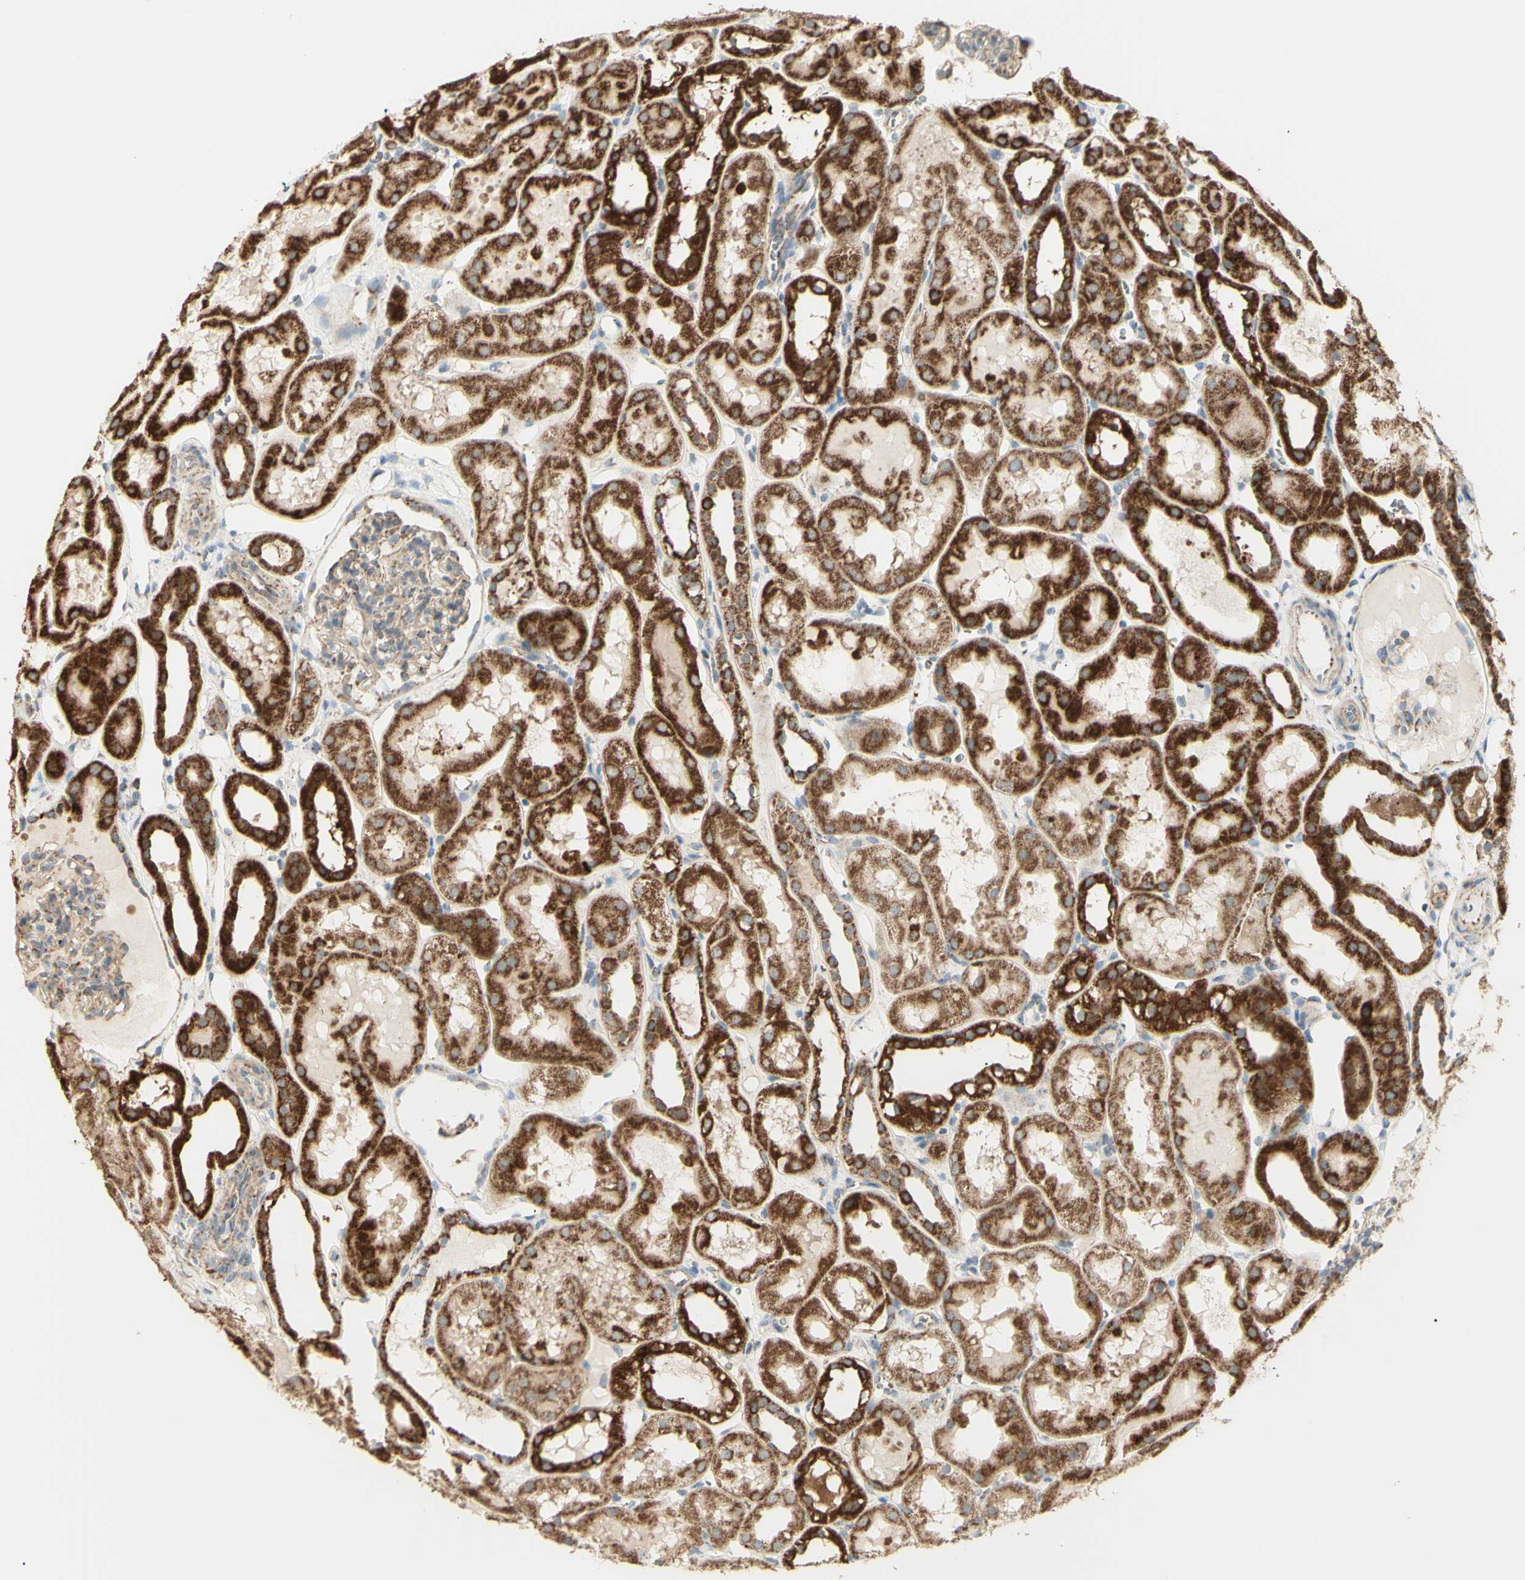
{"staining": {"intensity": "weak", "quantity": "<25%", "location": "cytoplasmic/membranous"}, "tissue": "kidney", "cell_type": "Cells in glomeruli", "image_type": "normal", "snomed": [{"axis": "morphology", "description": "Normal tissue, NOS"}, {"axis": "topography", "description": "Kidney"}, {"axis": "topography", "description": "Urinary bladder"}], "caption": "This is an immunohistochemistry photomicrograph of normal kidney. There is no staining in cells in glomeruli.", "gene": "LETM1", "patient": {"sex": "male", "age": 16}}